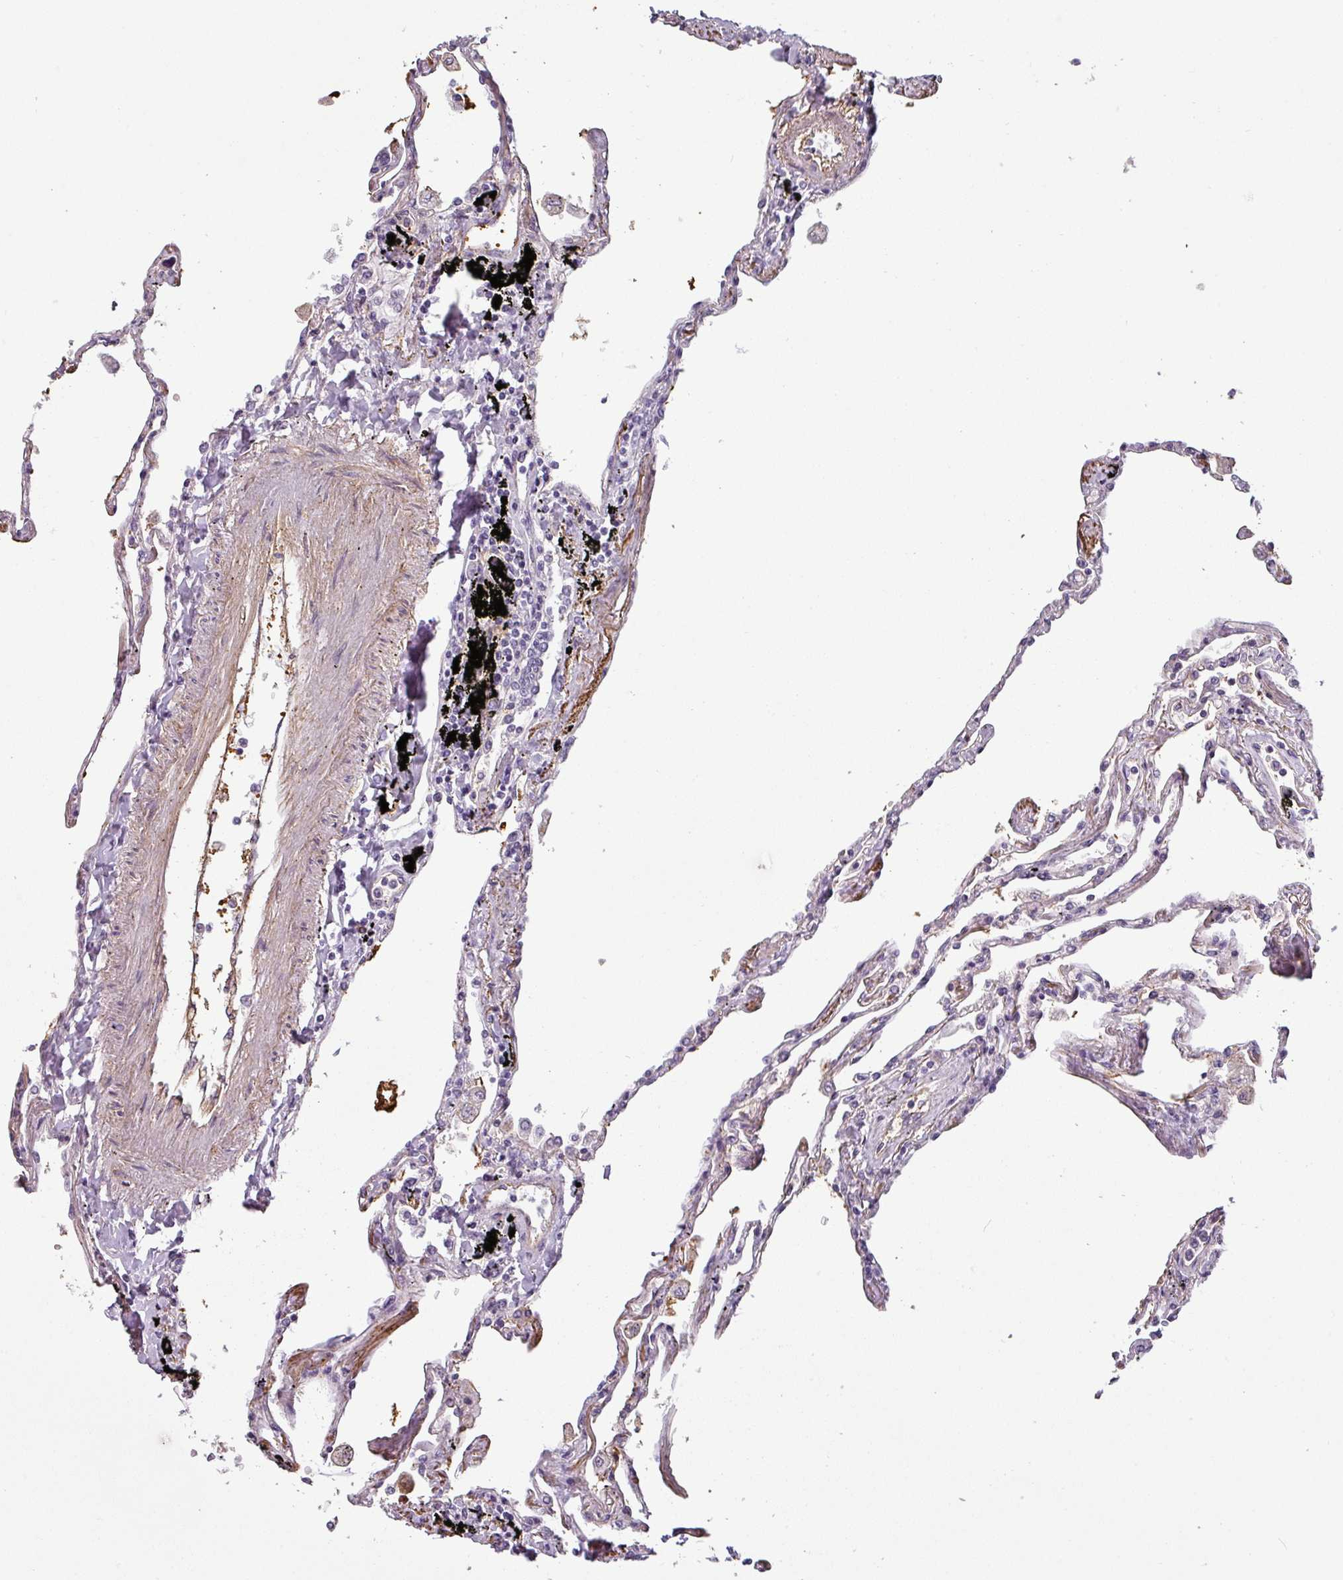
{"staining": {"intensity": "negative", "quantity": "none", "location": "none"}, "tissue": "lung", "cell_type": "Alveolar cells", "image_type": "normal", "snomed": [{"axis": "morphology", "description": "Normal tissue, NOS"}, {"axis": "topography", "description": "Lung"}], "caption": "There is no significant staining in alveolar cells of lung.", "gene": "APOC1", "patient": {"sex": "female", "age": 67}}